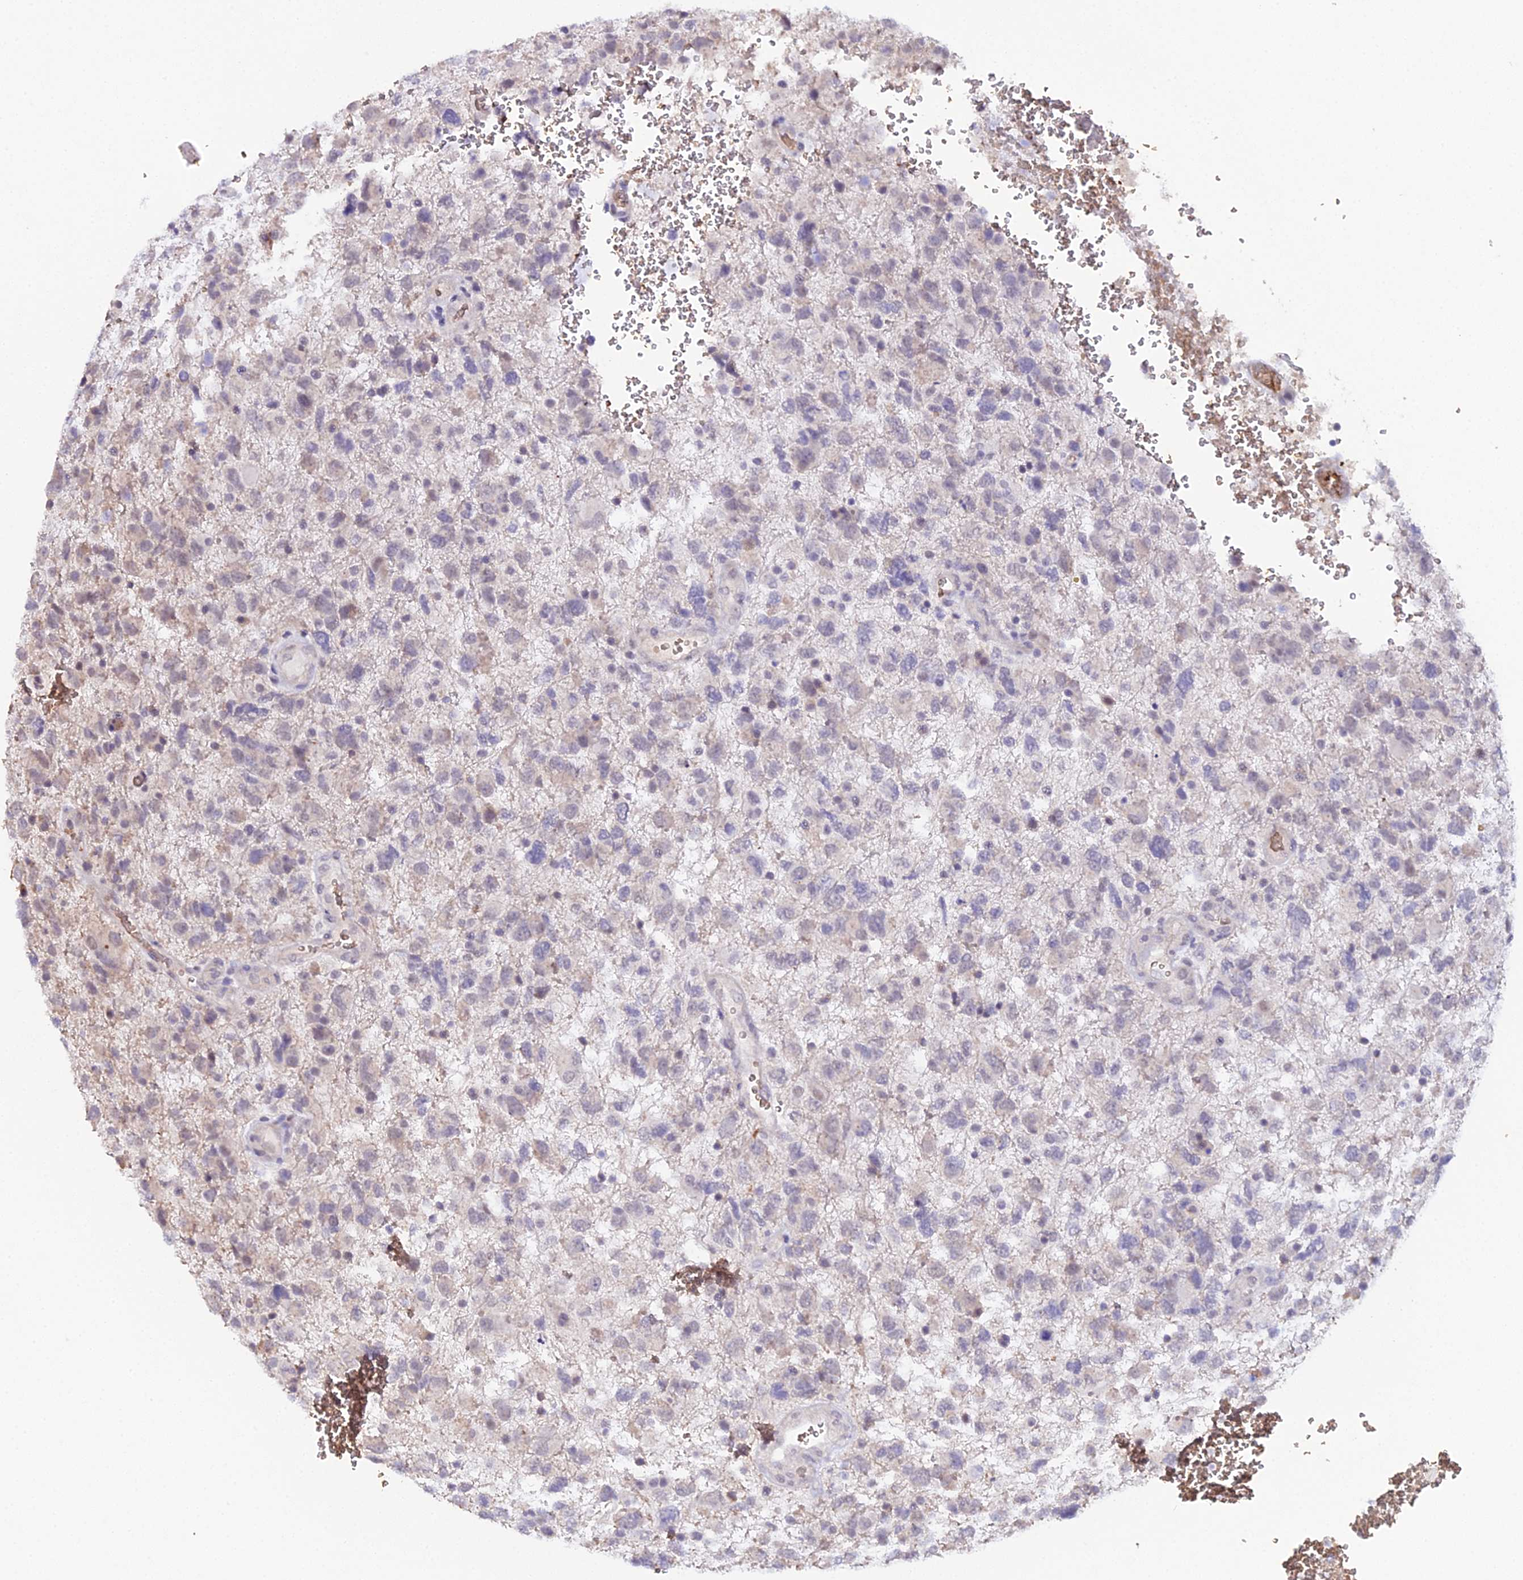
{"staining": {"intensity": "negative", "quantity": "none", "location": "none"}, "tissue": "glioma", "cell_type": "Tumor cells", "image_type": "cancer", "snomed": [{"axis": "morphology", "description": "Glioma, malignant, High grade"}, {"axis": "topography", "description": "Brain"}], "caption": "Immunohistochemical staining of human malignant glioma (high-grade) demonstrates no significant positivity in tumor cells.", "gene": "CFAP45", "patient": {"sex": "male", "age": 61}}